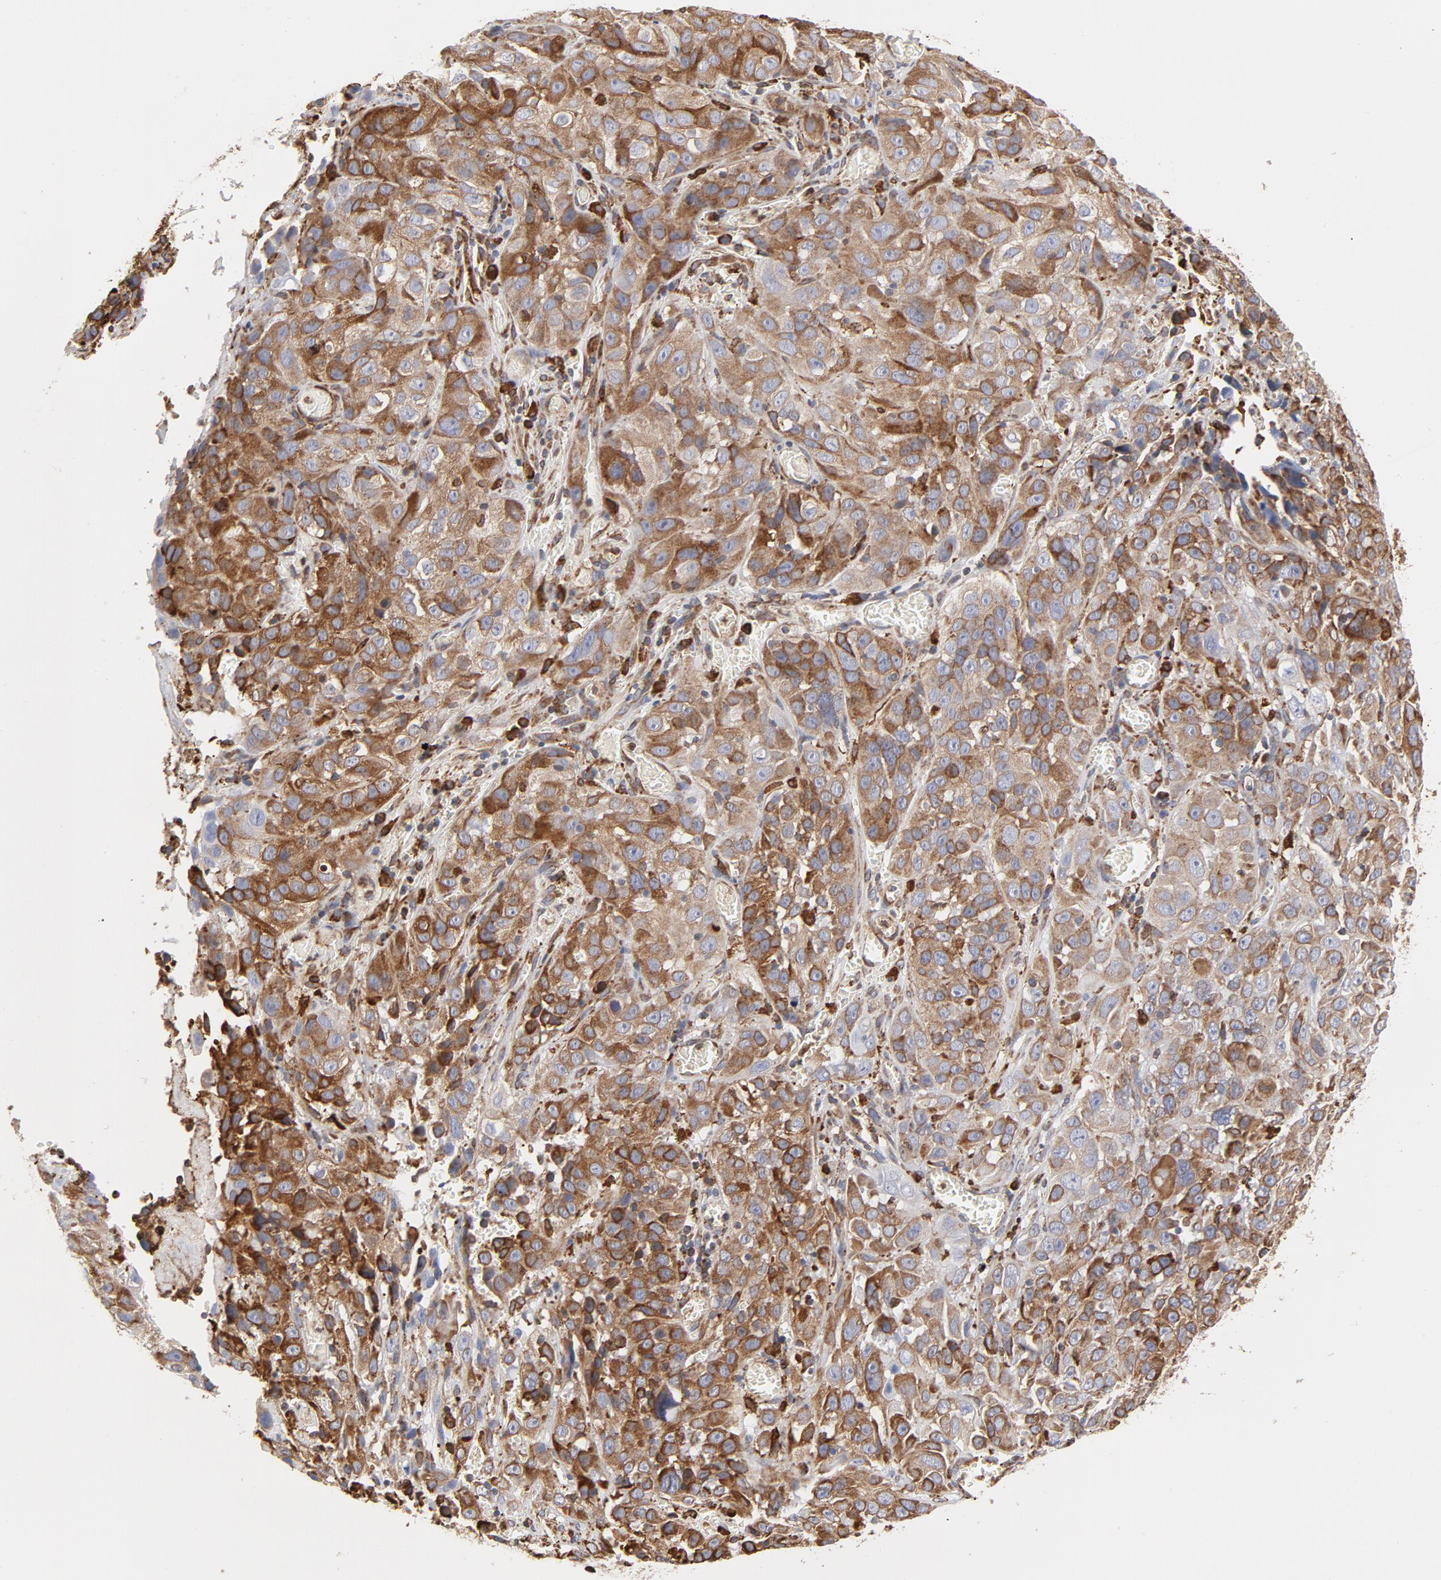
{"staining": {"intensity": "moderate", "quantity": ">75%", "location": "cytoplasmic/membranous"}, "tissue": "cervical cancer", "cell_type": "Tumor cells", "image_type": "cancer", "snomed": [{"axis": "morphology", "description": "Squamous cell carcinoma, NOS"}, {"axis": "topography", "description": "Cervix"}], "caption": "There is medium levels of moderate cytoplasmic/membranous positivity in tumor cells of cervical cancer, as demonstrated by immunohistochemical staining (brown color).", "gene": "CANX", "patient": {"sex": "female", "age": 32}}